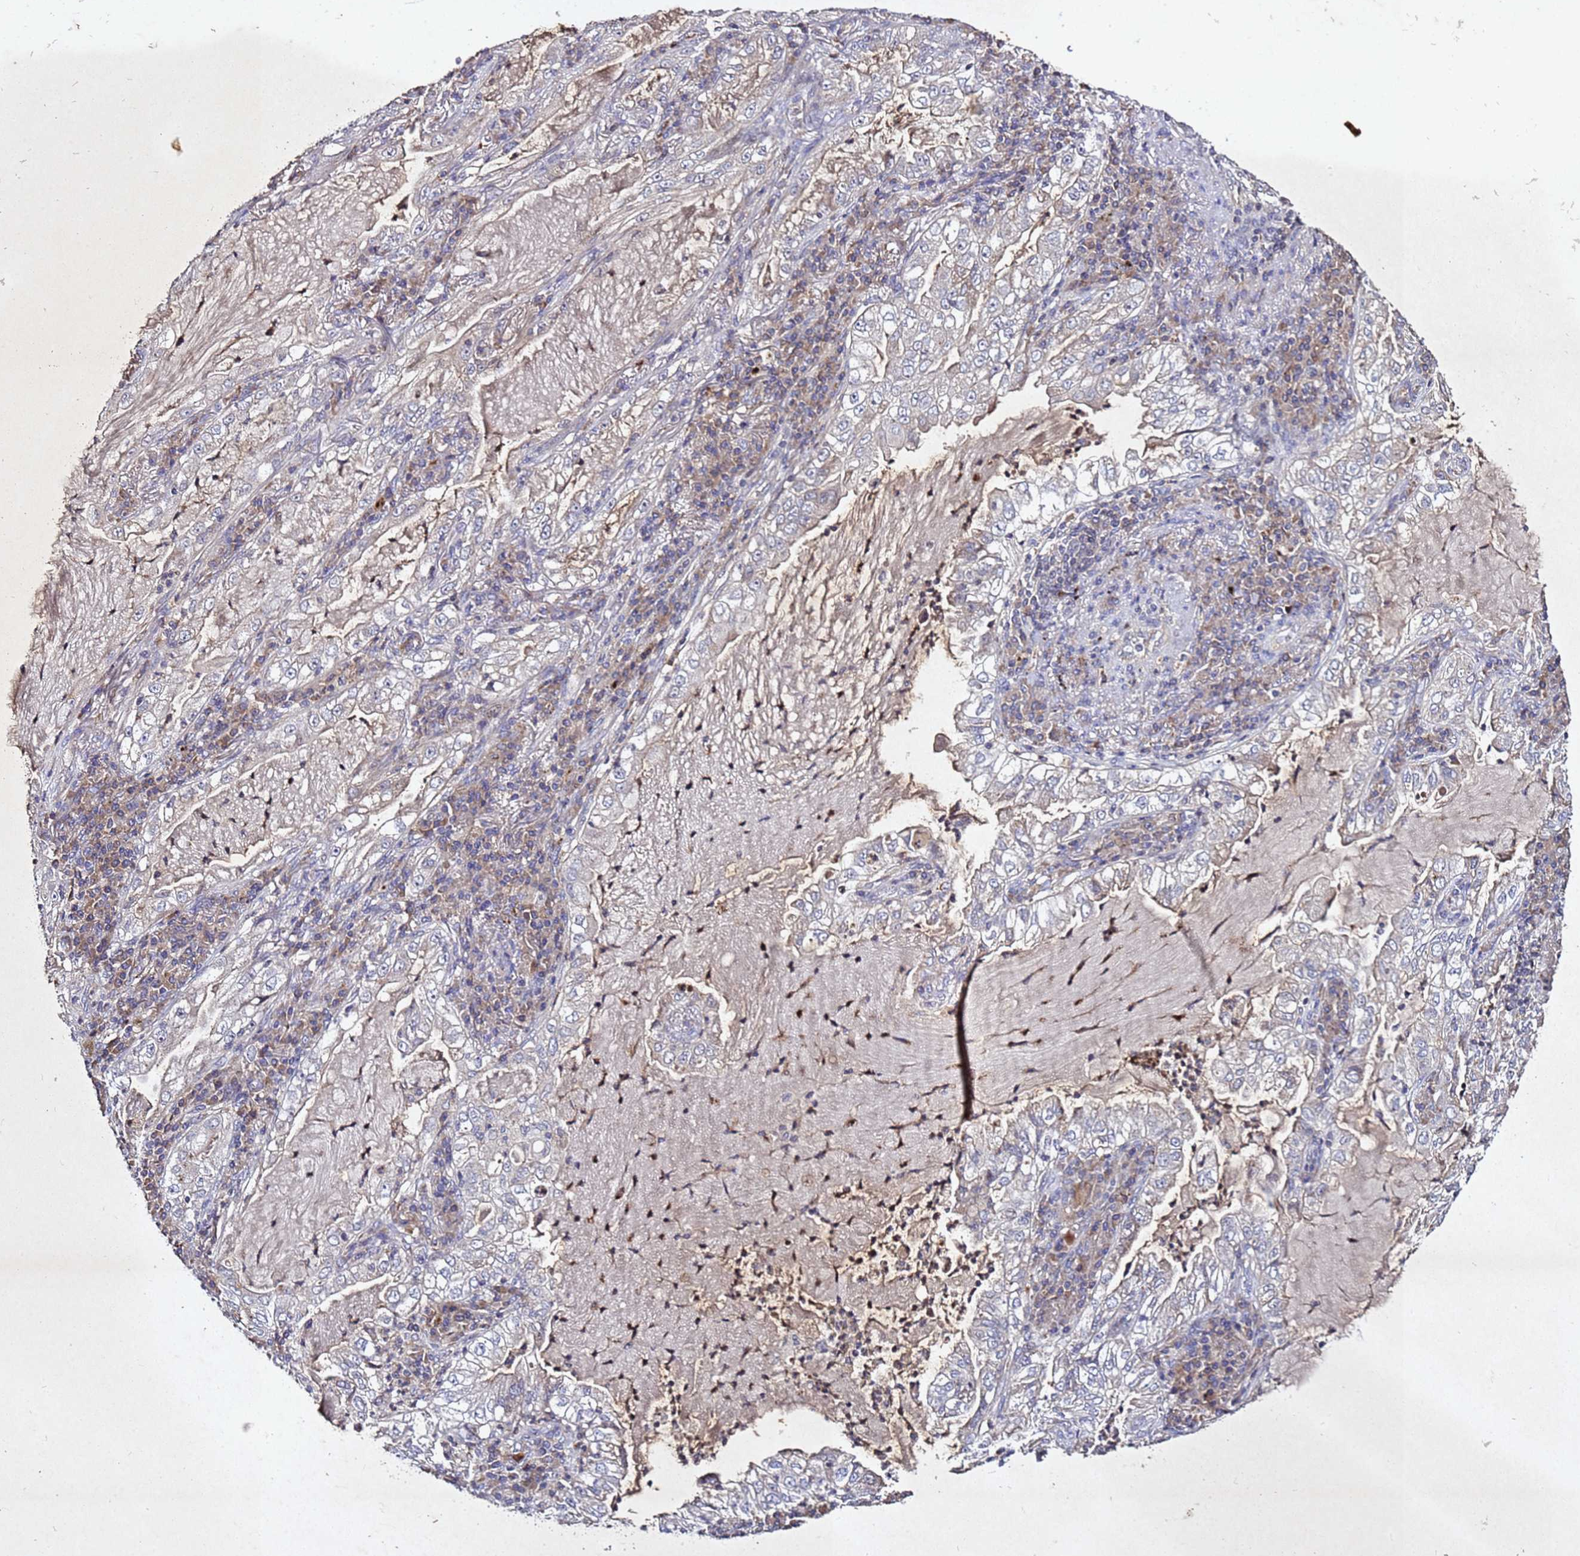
{"staining": {"intensity": "negative", "quantity": "none", "location": "none"}, "tissue": "lung cancer", "cell_type": "Tumor cells", "image_type": "cancer", "snomed": [{"axis": "morphology", "description": "Adenocarcinoma, NOS"}, {"axis": "topography", "description": "Lung"}], "caption": "A histopathology image of lung adenocarcinoma stained for a protein shows no brown staining in tumor cells. (Stains: DAB immunohistochemistry with hematoxylin counter stain, Microscopy: brightfield microscopy at high magnification).", "gene": "SV2B", "patient": {"sex": "female", "age": 73}}